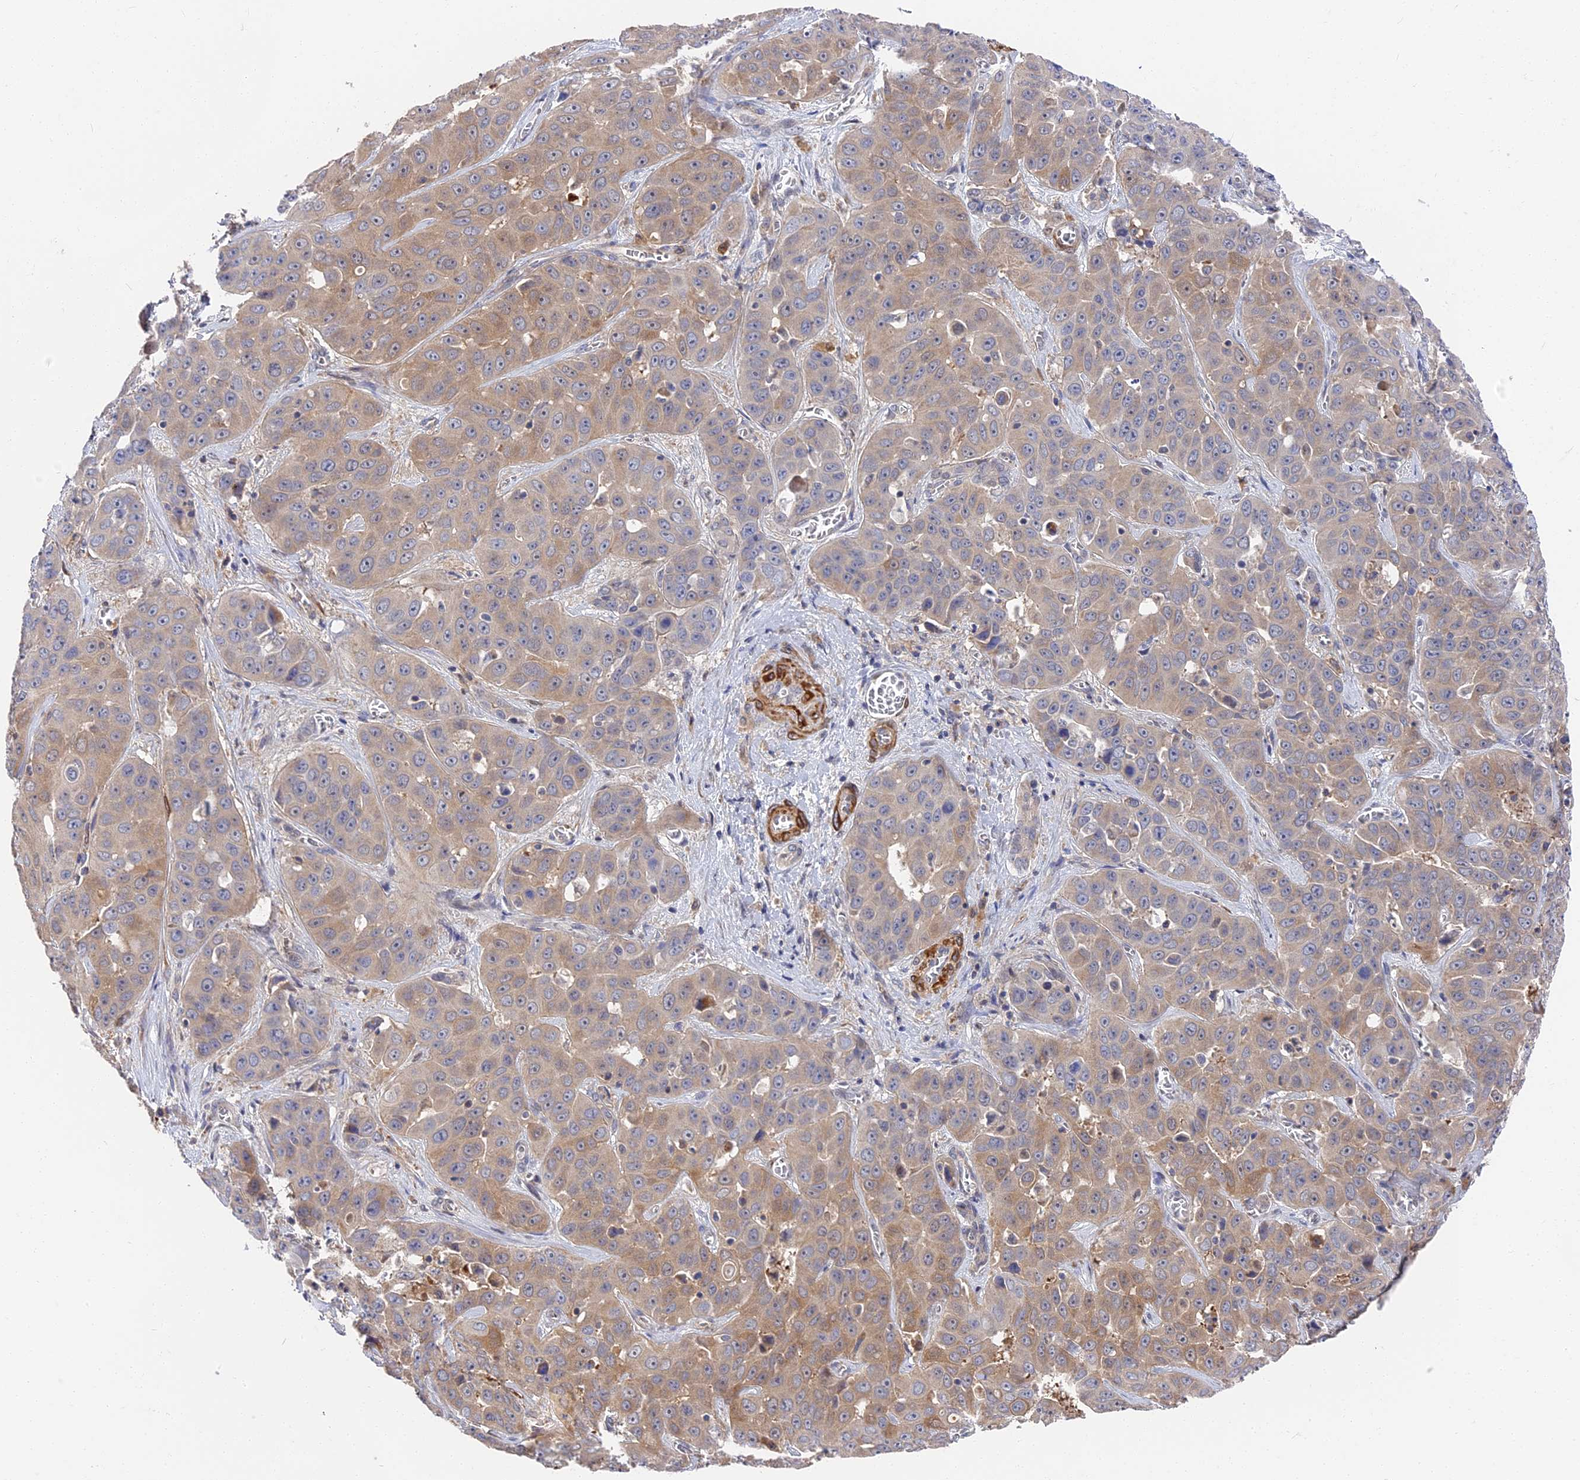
{"staining": {"intensity": "moderate", "quantity": "25%-75%", "location": "cytoplasmic/membranous"}, "tissue": "liver cancer", "cell_type": "Tumor cells", "image_type": "cancer", "snomed": [{"axis": "morphology", "description": "Cholangiocarcinoma"}, {"axis": "topography", "description": "Liver"}], "caption": "A photomicrograph of human cholangiocarcinoma (liver) stained for a protein displays moderate cytoplasmic/membranous brown staining in tumor cells.", "gene": "CCDC113", "patient": {"sex": "female", "age": 52}}